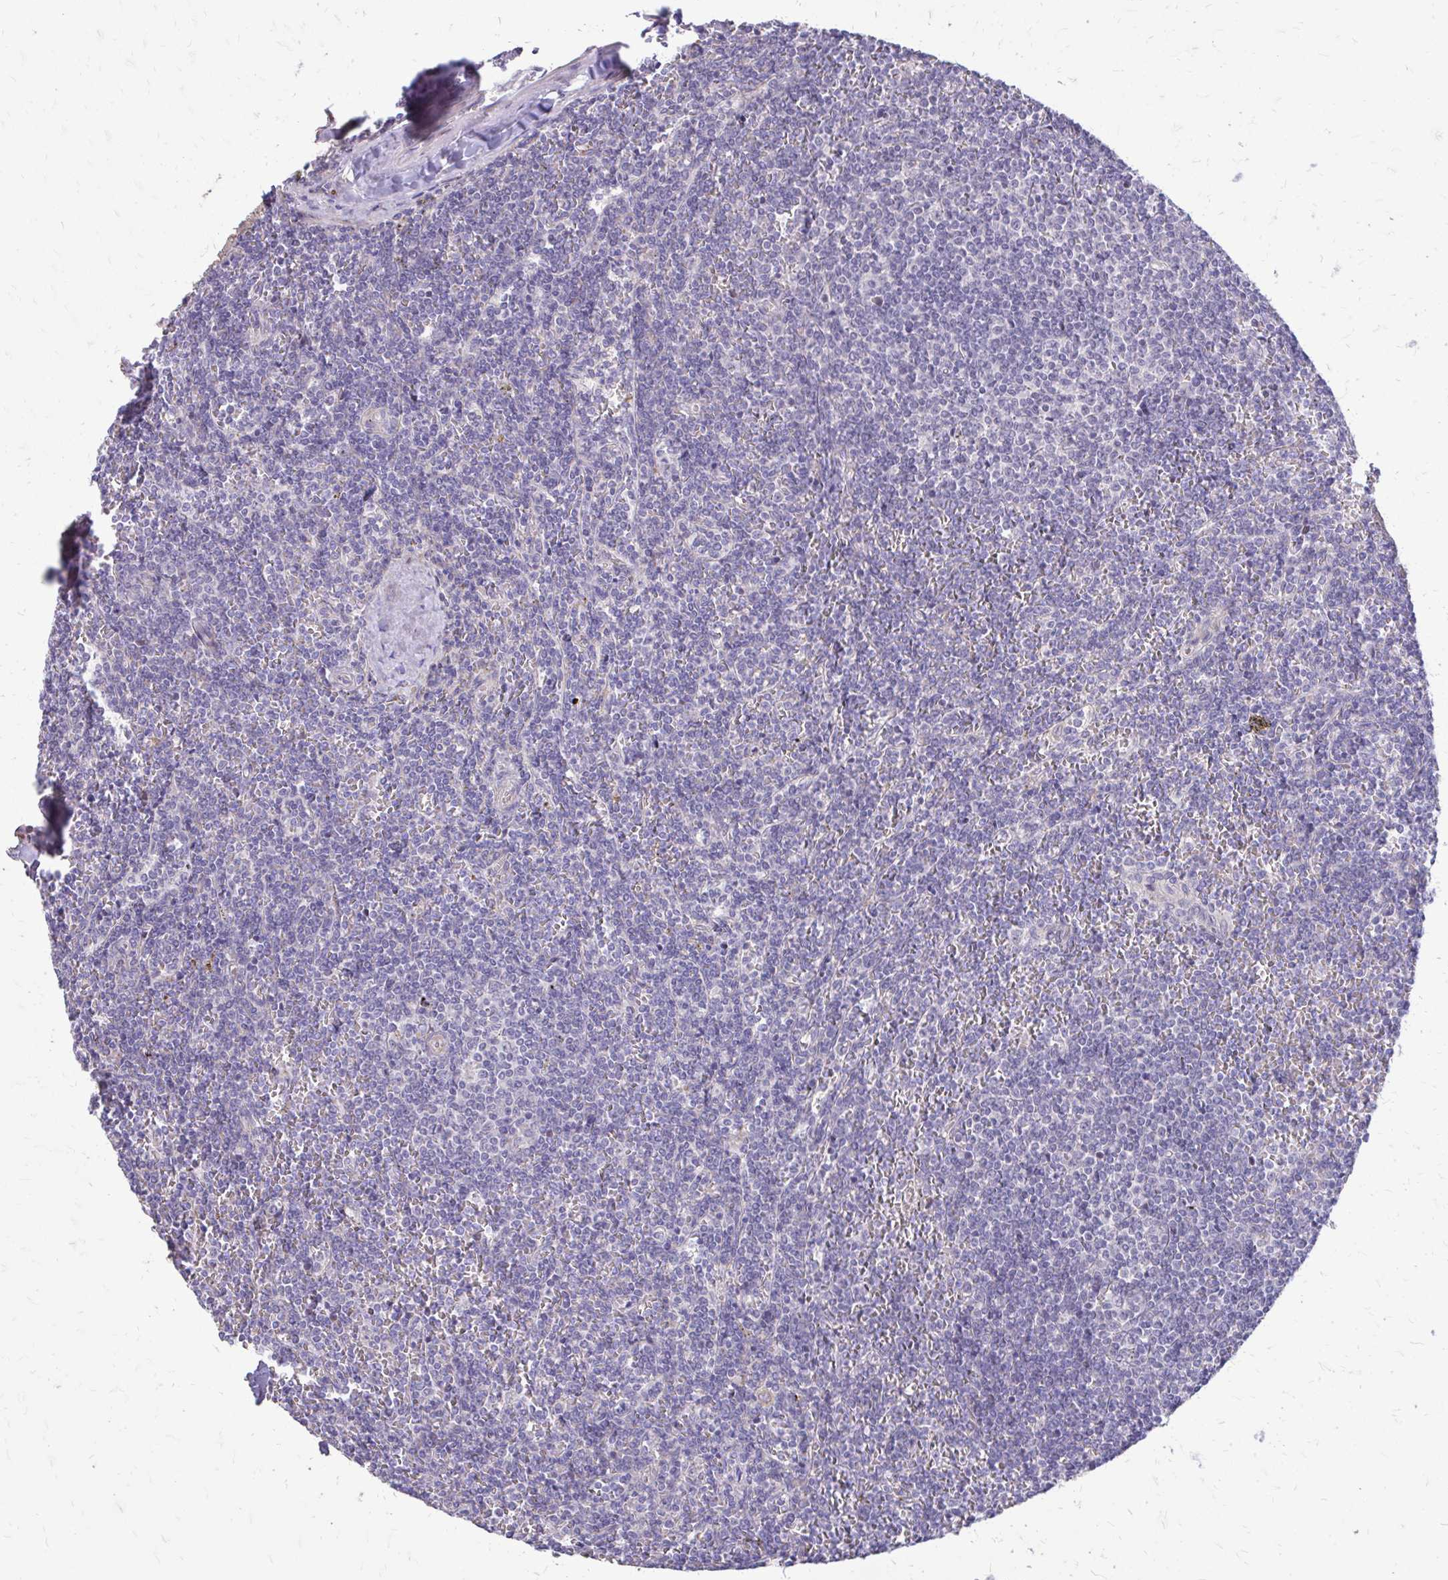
{"staining": {"intensity": "negative", "quantity": "none", "location": "none"}, "tissue": "lymphoma", "cell_type": "Tumor cells", "image_type": "cancer", "snomed": [{"axis": "morphology", "description": "Malignant lymphoma, non-Hodgkin's type, Low grade"}, {"axis": "topography", "description": "Spleen"}], "caption": "Immunohistochemical staining of low-grade malignant lymphoma, non-Hodgkin's type reveals no significant expression in tumor cells. The staining is performed using DAB brown chromogen with nuclei counter-stained in using hematoxylin.", "gene": "MYORG", "patient": {"sex": "male", "age": 78}}